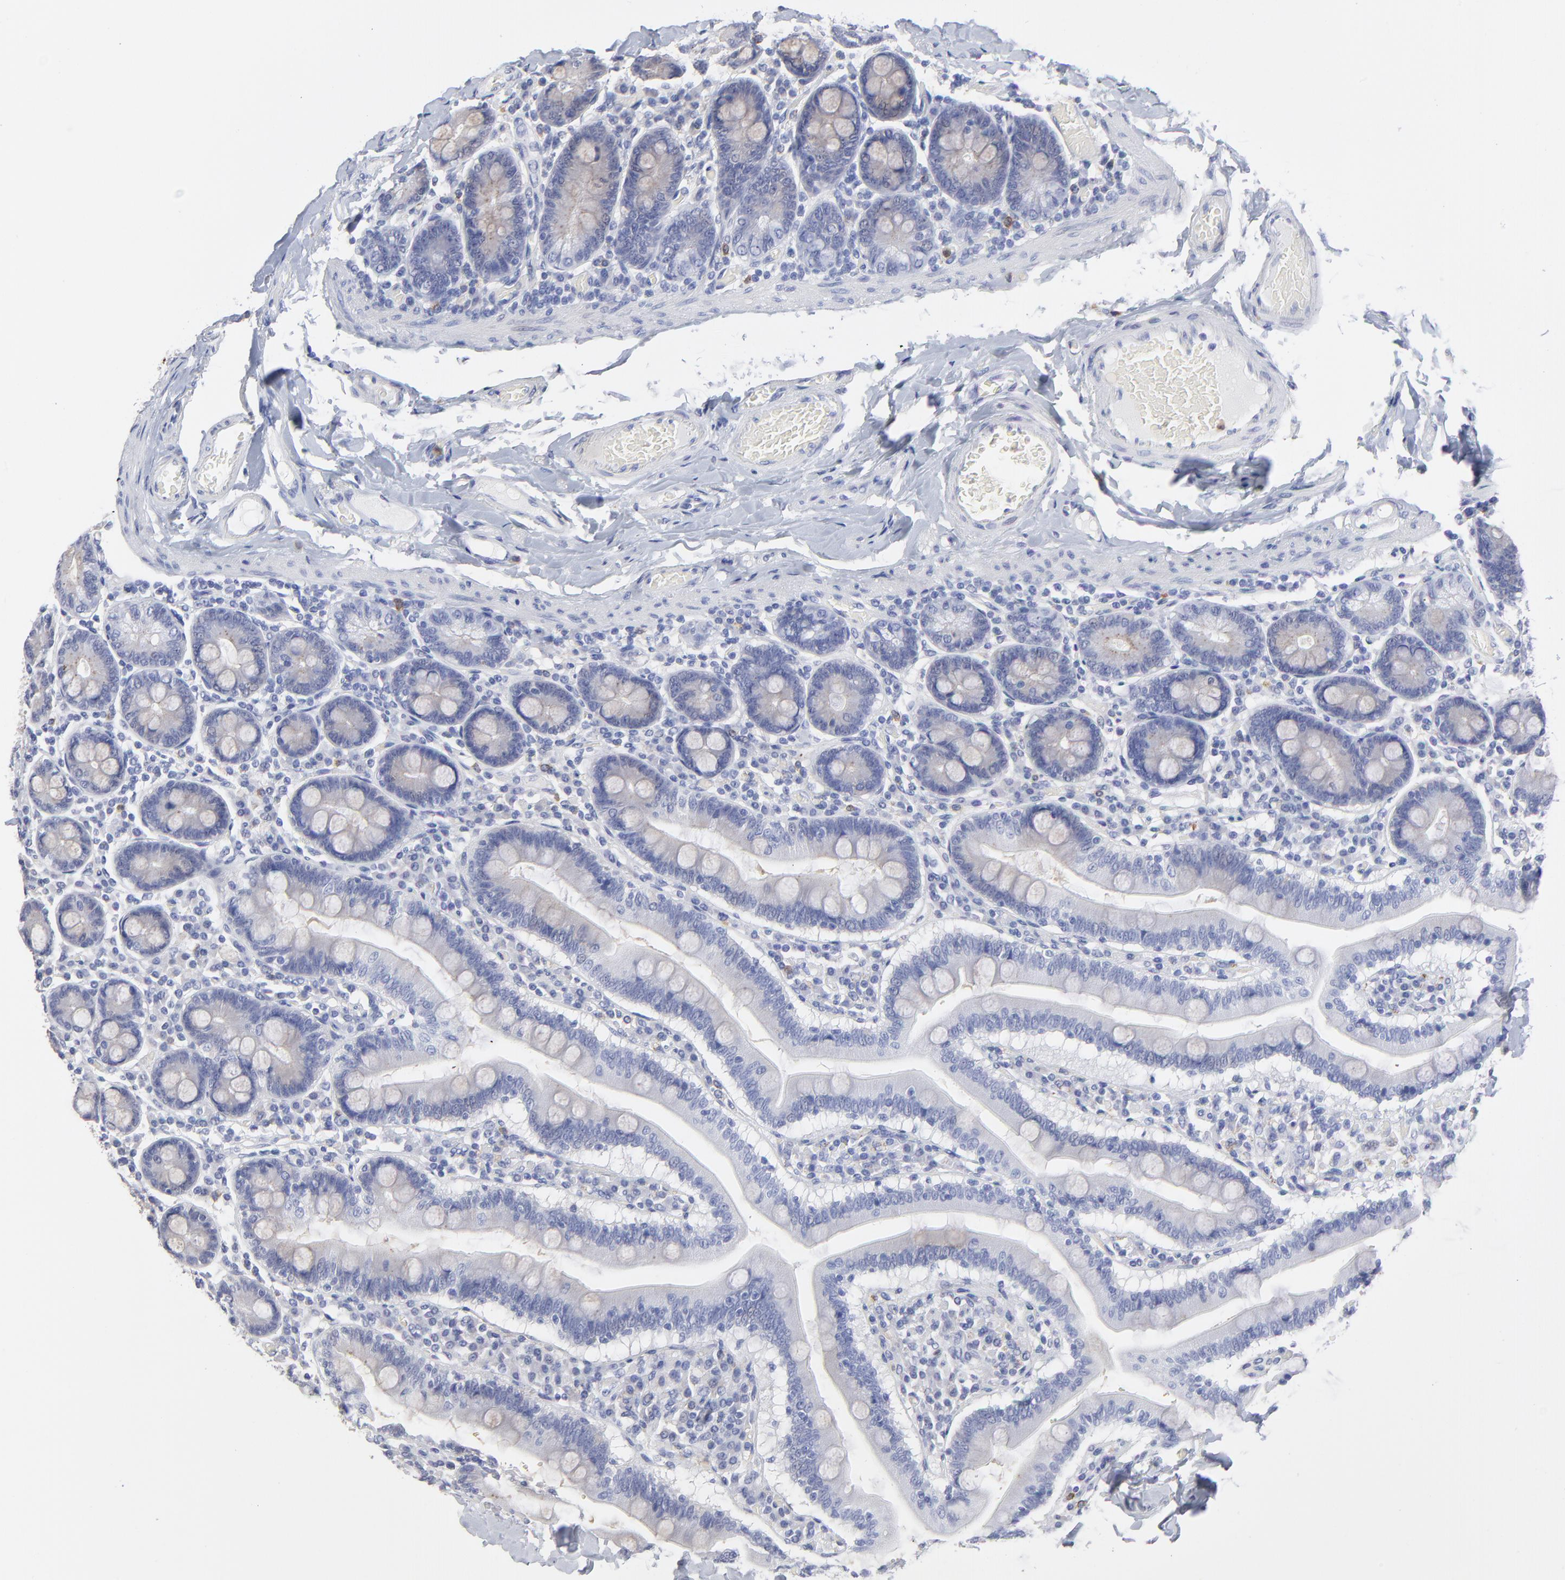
{"staining": {"intensity": "weak", "quantity": "25%-75%", "location": "cytoplasmic/membranous"}, "tissue": "duodenum", "cell_type": "Glandular cells", "image_type": "normal", "snomed": [{"axis": "morphology", "description": "Normal tissue, NOS"}, {"axis": "topography", "description": "Duodenum"}], "caption": "Duodenum was stained to show a protein in brown. There is low levels of weak cytoplasmic/membranous staining in approximately 25%-75% of glandular cells. (brown staining indicates protein expression, while blue staining denotes nuclei).", "gene": "SMARCA1", "patient": {"sex": "male", "age": 66}}